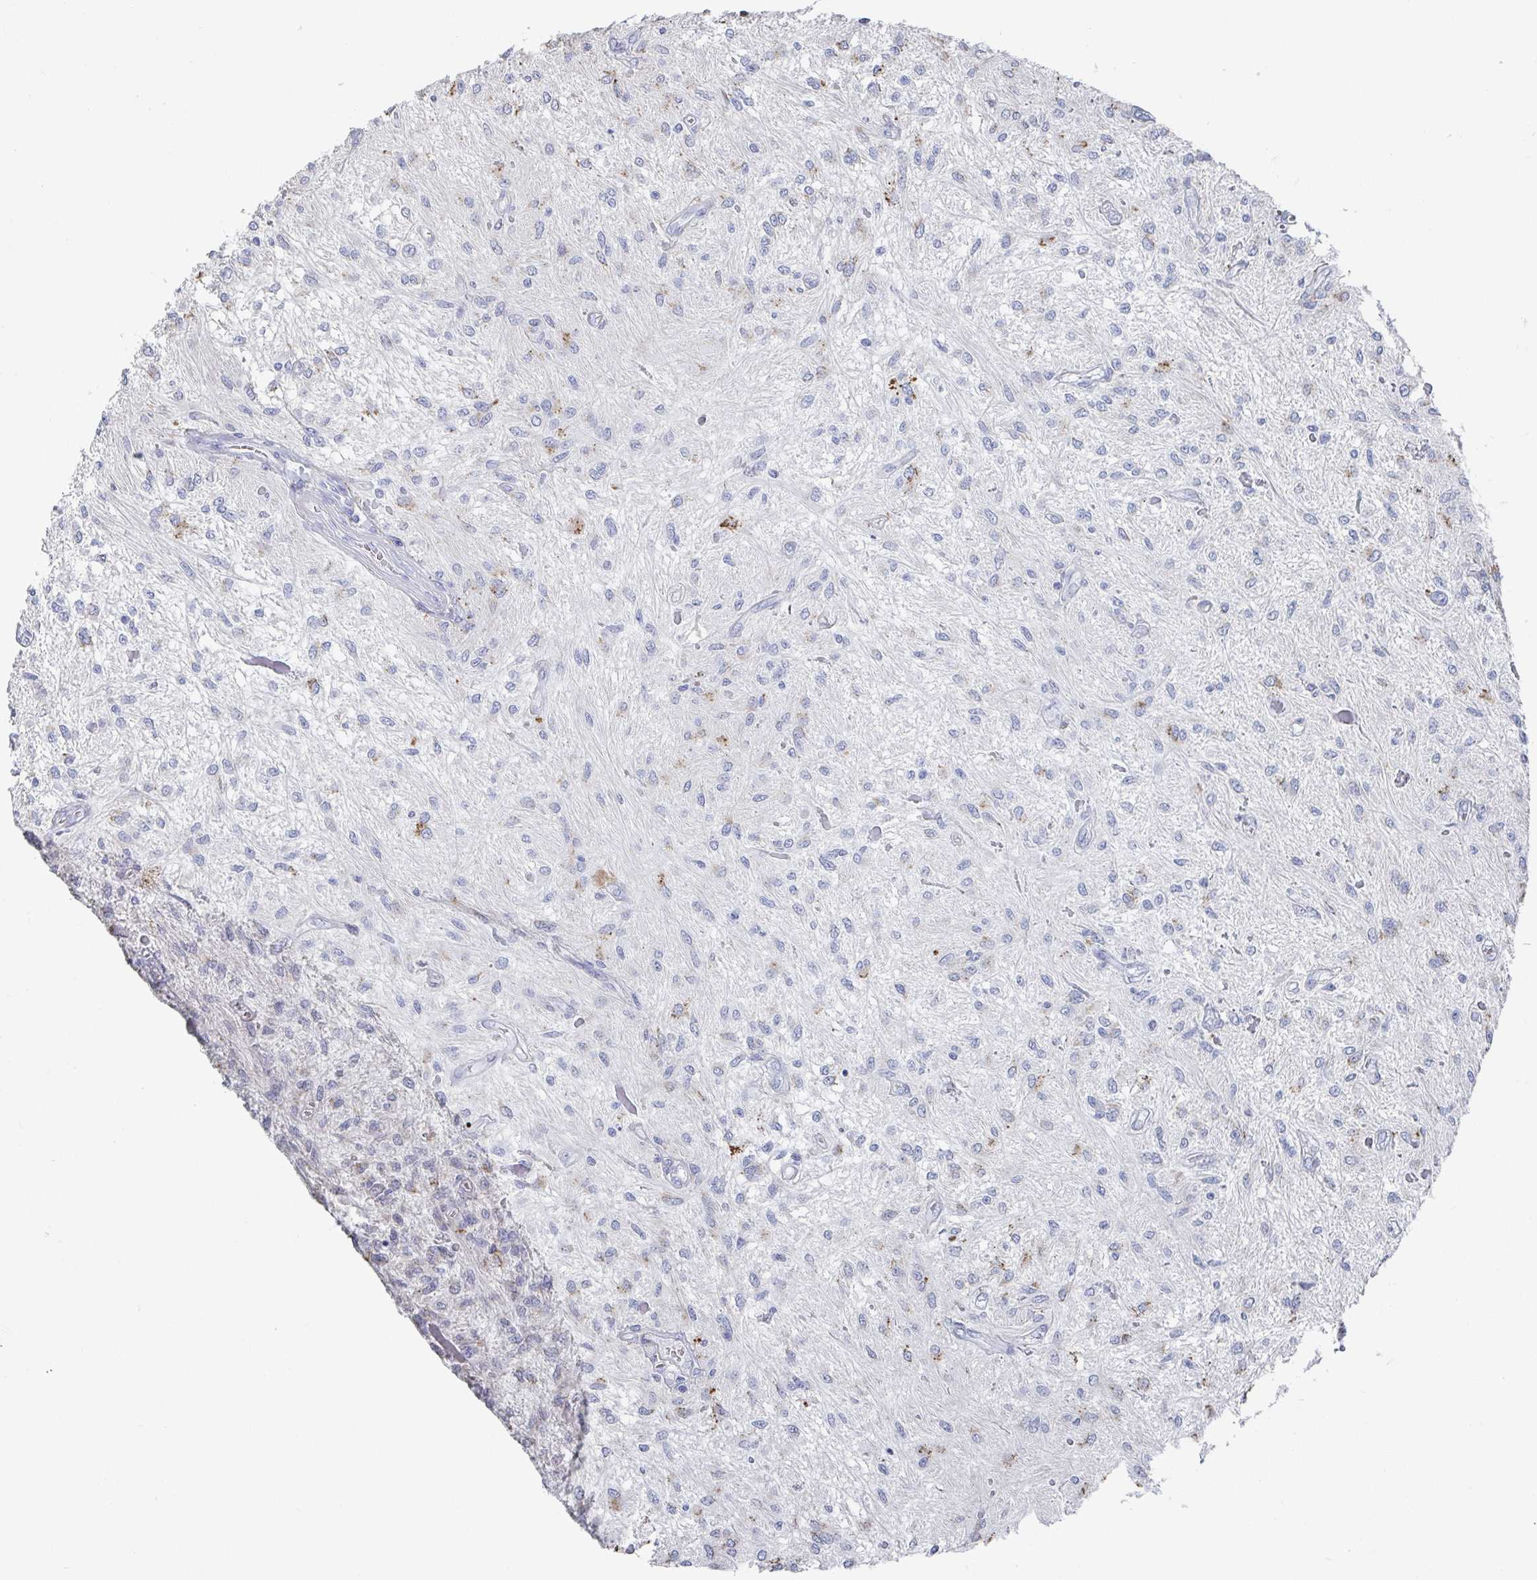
{"staining": {"intensity": "negative", "quantity": "none", "location": "none"}, "tissue": "glioma", "cell_type": "Tumor cells", "image_type": "cancer", "snomed": [{"axis": "morphology", "description": "Glioma, malignant, Low grade"}, {"axis": "topography", "description": "Cerebellum"}], "caption": "High magnification brightfield microscopy of glioma stained with DAB (brown) and counterstained with hematoxylin (blue): tumor cells show no significant positivity. The staining is performed using DAB (3,3'-diaminobenzidine) brown chromogen with nuclei counter-stained in using hematoxylin.", "gene": "CAMKV", "patient": {"sex": "female", "age": 14}}